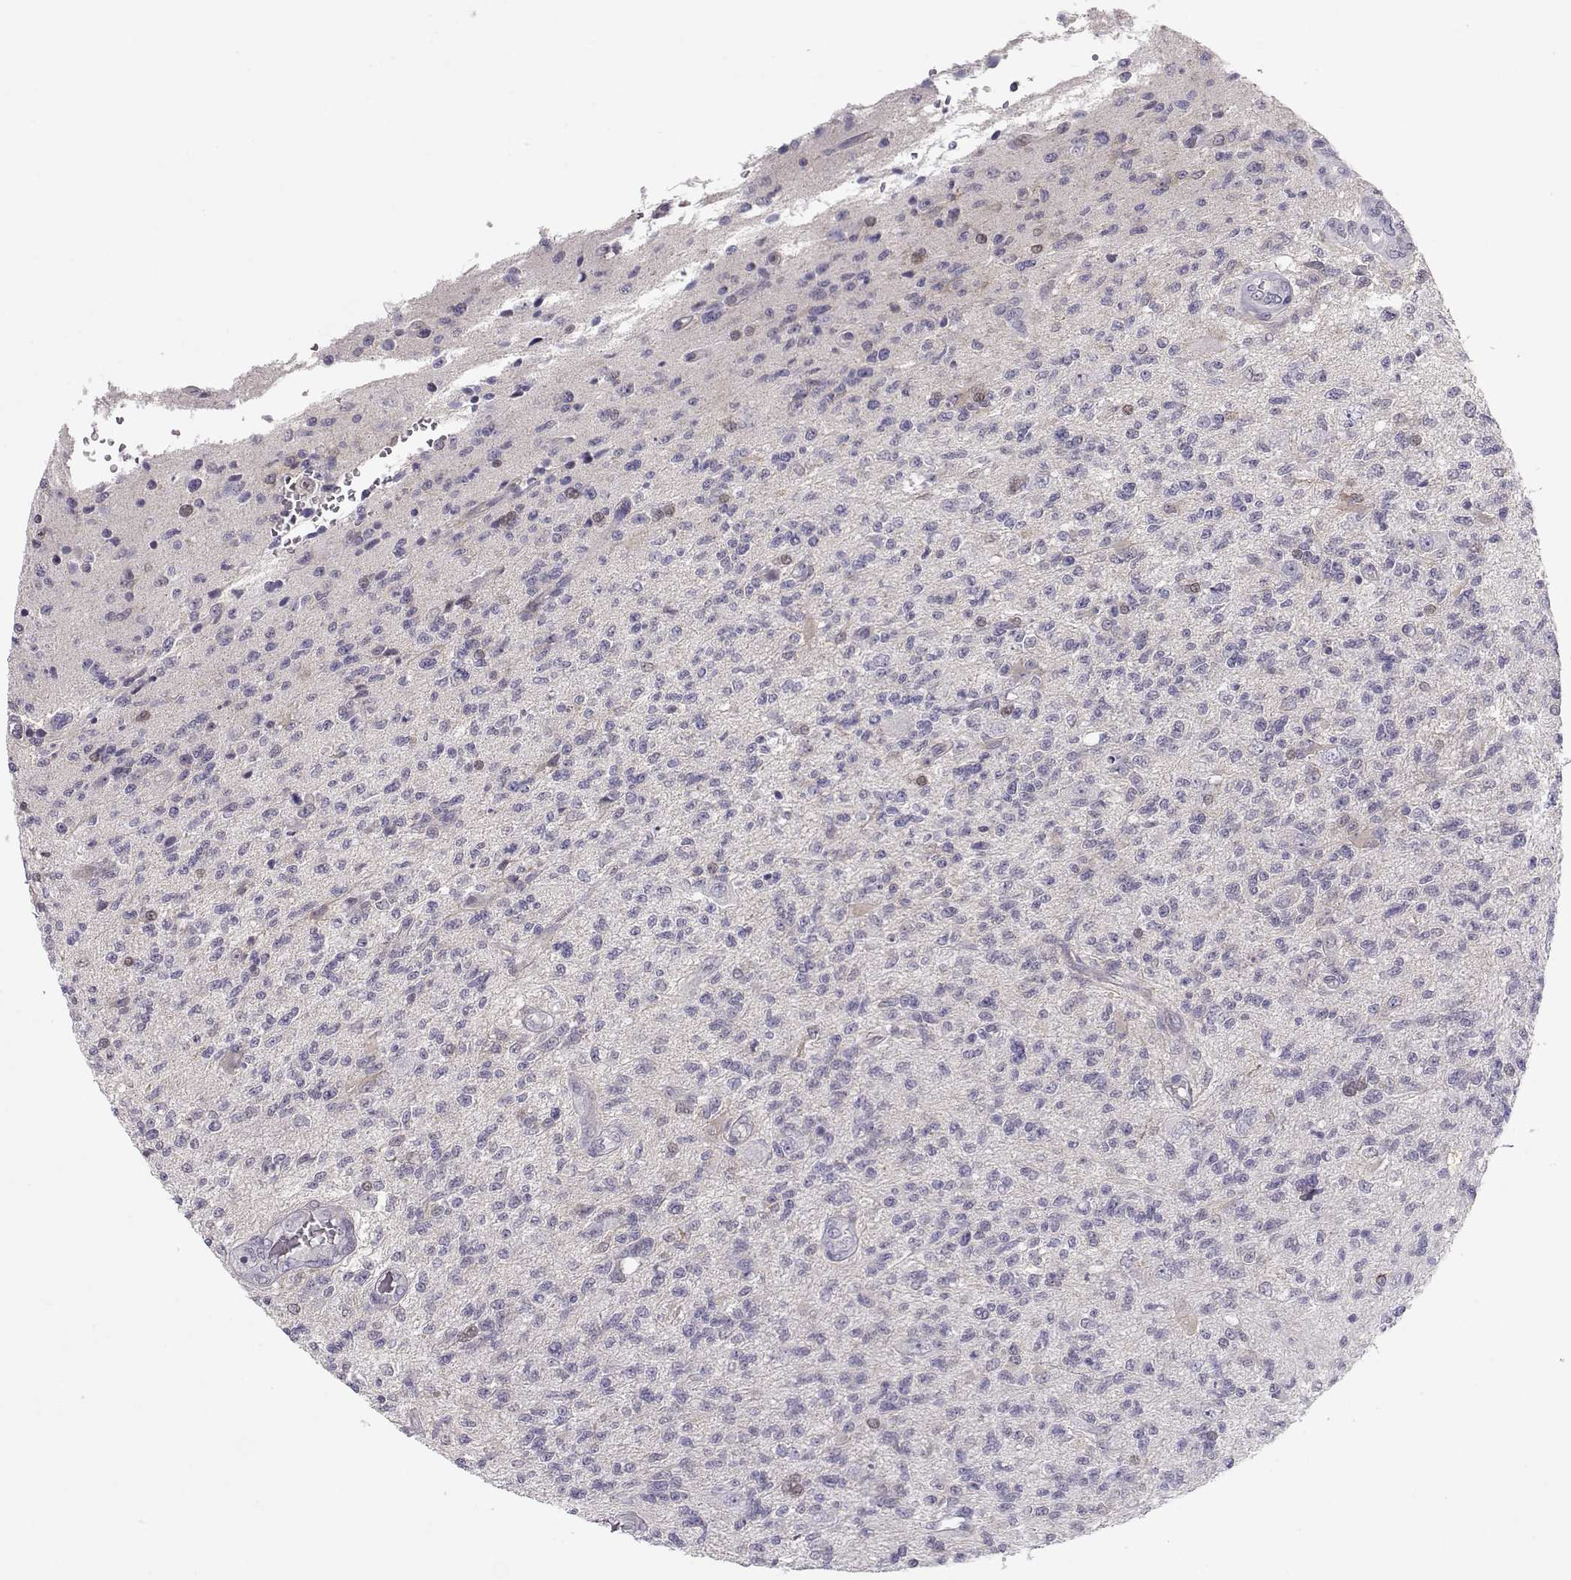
{"staining": {"intensity": "negative", "quantity": "none", "location": "none"}, "tissue": "glioma", "cell_type": "Tumor cells", "image_type": "cancer", "snomed": [{"axis": "morphology", "description": "Glioma, malignant, High grade"}, {"axis": "topography", "description": "Brain"}], "caption": "Human glioma stained for a protein using IHC displays no positivity in tumor cells.", "gene": "NPVF", "patient": {"sex": "male", "age": 56}}